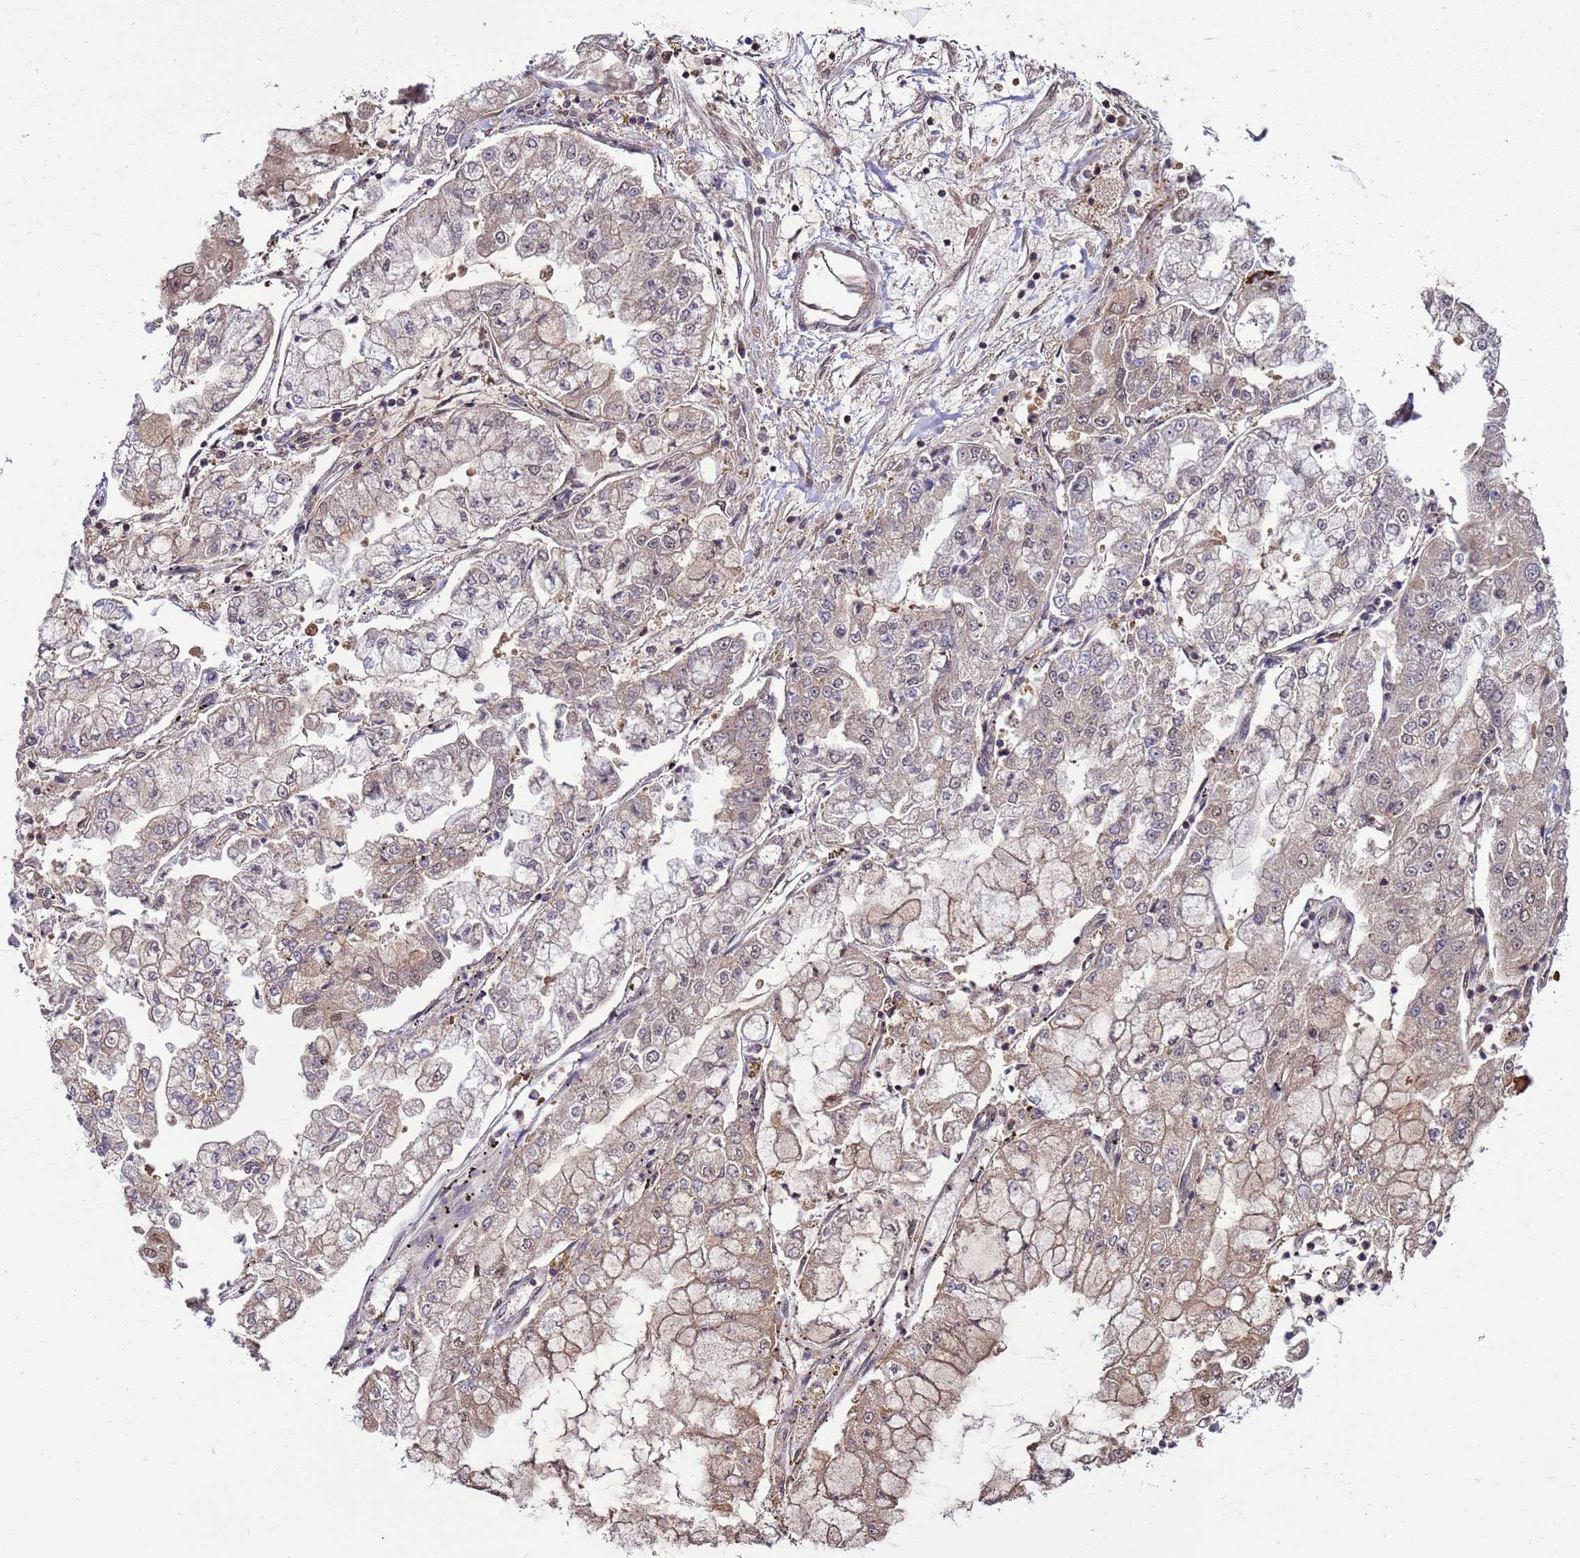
{"staining": {"intensity": "weak", "quantity": "25%-75%", "location": "cytoplasmic/membranous,nuclear"}, "tissue": "stomach cancer", "cell_type": "Tumor cells", "image_type": "cancer", "snomed": [{"axis": "morphology", "description": "Adenocarcinoma, NOS"}, {"axis": "topography", "description": "Stomach"}], "caption": "Immunohistochemistry (IHC) micrograph of human stomach adenocarcinoma stained for a protein (brown), which displays low levels of weak cytoplasmic/membranous and nuclear positivity in approximately 25%-75% of tumor cells.", "gene": "GEN1", "patient": {"sex": "male", "age": 76}}